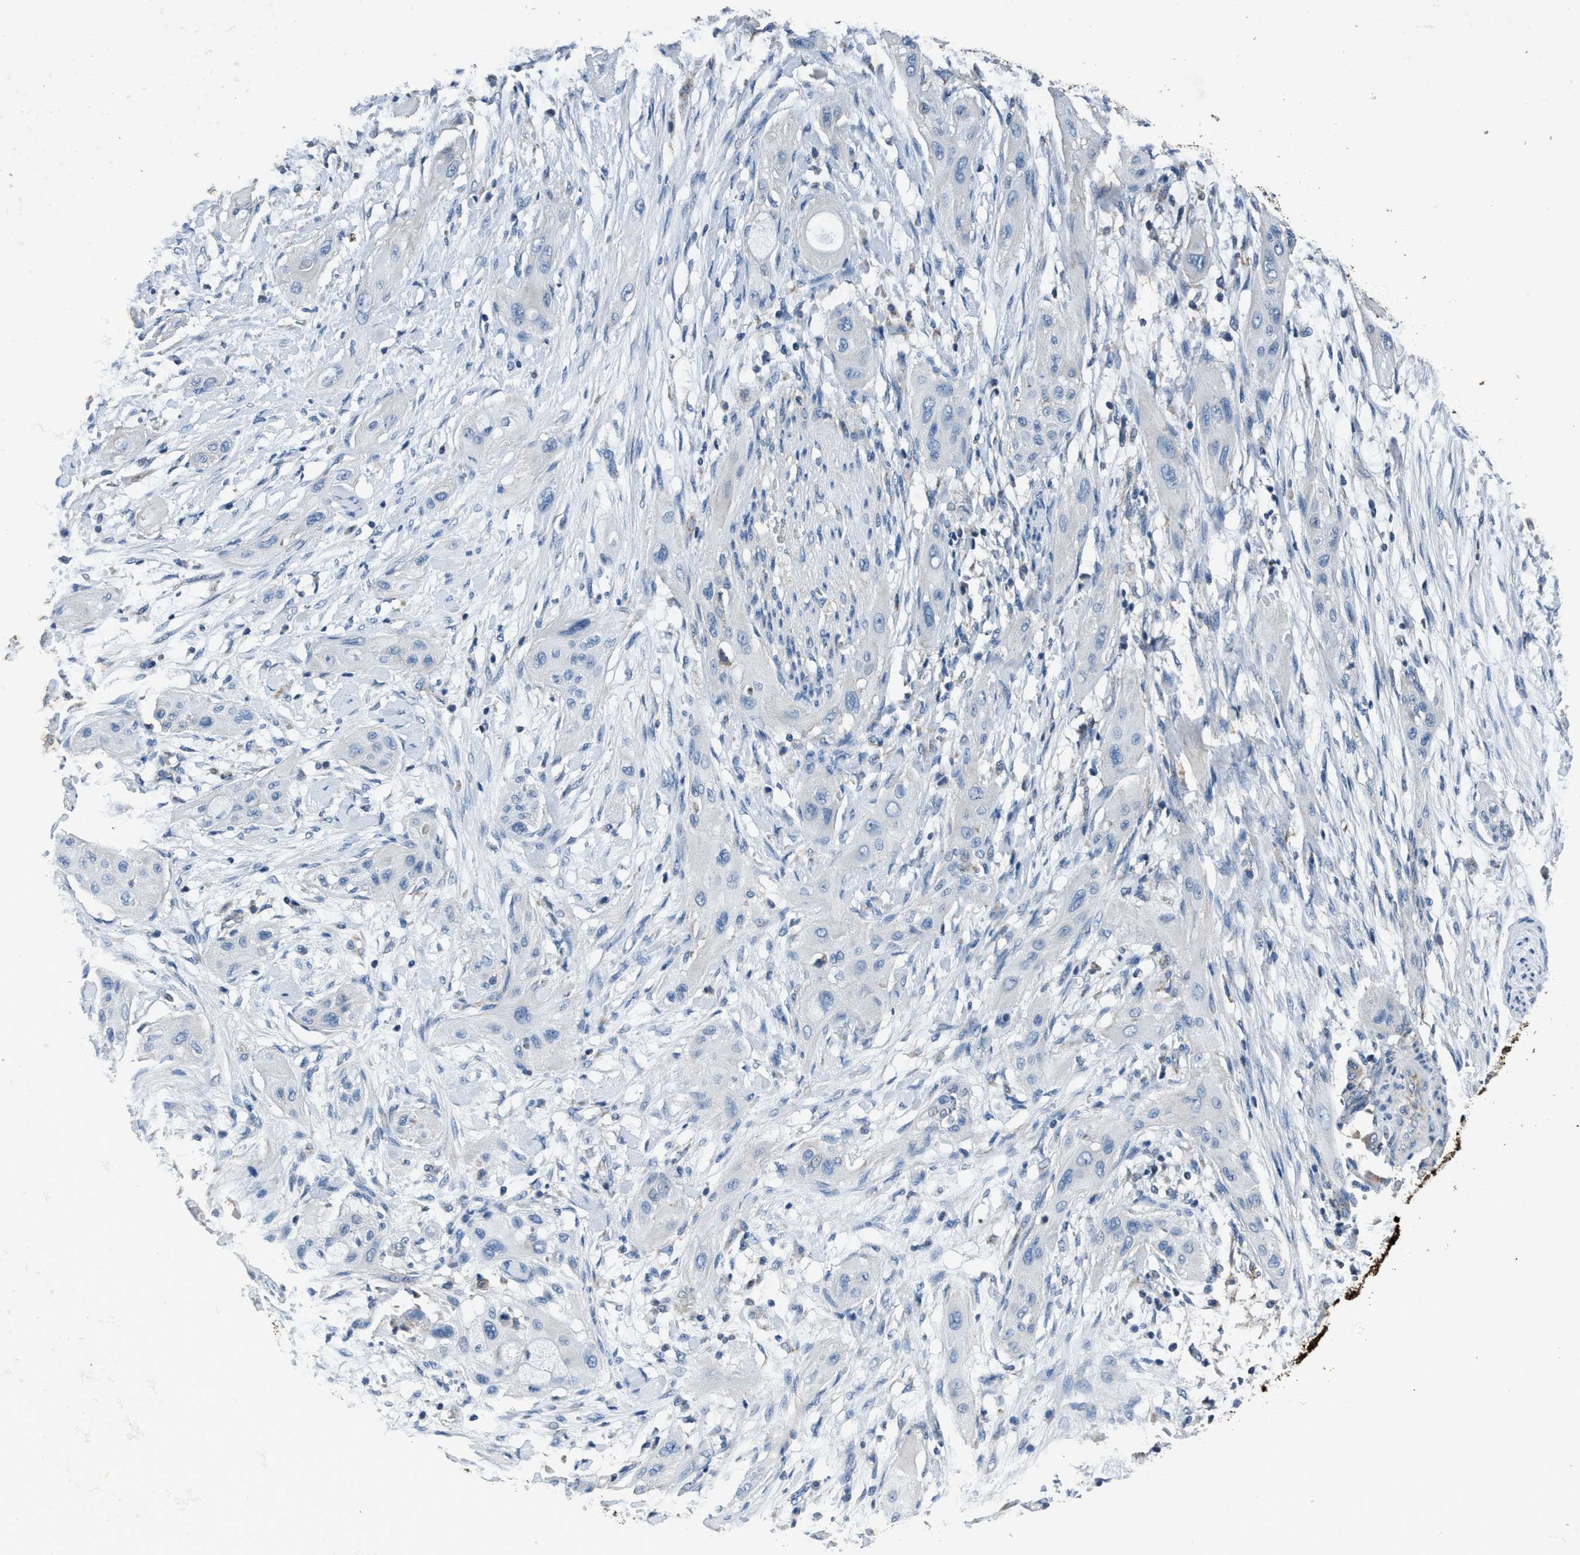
{"staining": {"intensity": "negative", "quantity": "none", "location": "none"}, "tissue": "lung cancer", "cell_type": "Tumor cells", "image_type": "cancer", "snomed": [{"axis": "morphology", "description": "Squamous cell carcinoma, NOS"}, {"axis": "topography", "description": "Lung"}], "caption": "Tumor cells show no significant expression in lung cancer (squamous cell carcinoma).", "gene": "ANKFN1", "patient": {"sex": "female", "age": 47}}